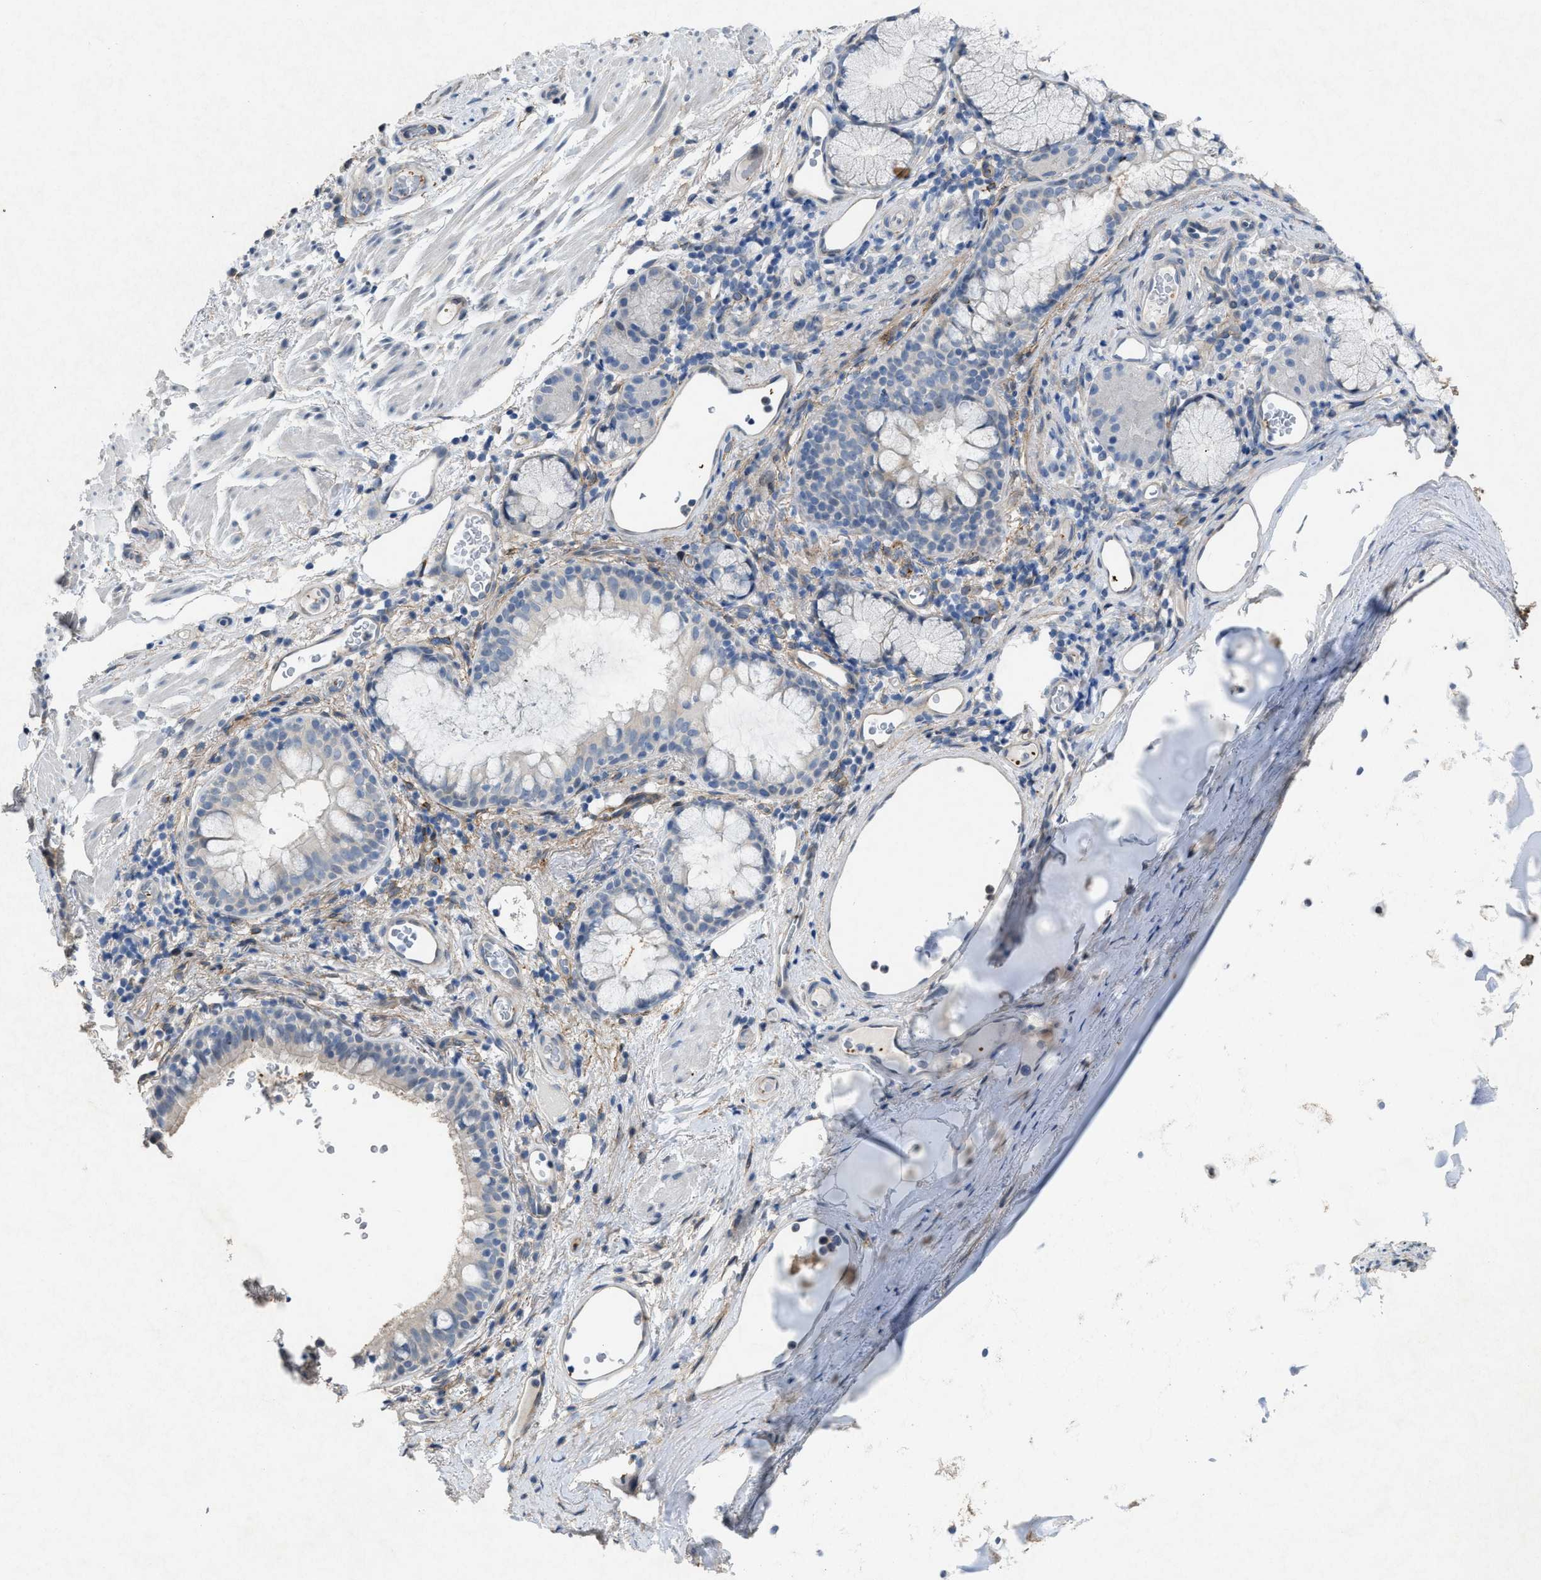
{"staining": {"intensity": "negative", "quantity": "none", "location": "none"}, "tissue": "bronchus", "cell_type": "Respiratory epithelial cells", "image_type": "normal", "snomed": [{"axis": "morphology", "description": "Normal tissue, NOS"}, {"axis": "morphology", "description": "Inflammation, NOS"}, {"axis": "topography", "description": "Cartilage tissue"}, {"axis": "topography", "description": "Bronchus"}], "caption": "This is a image of IHC staining of normal bronchus, which shows no staining in respiratory epithelial cells.", "gene": "PDGFRA", "patient": {"sex": "male", "age": 77}}